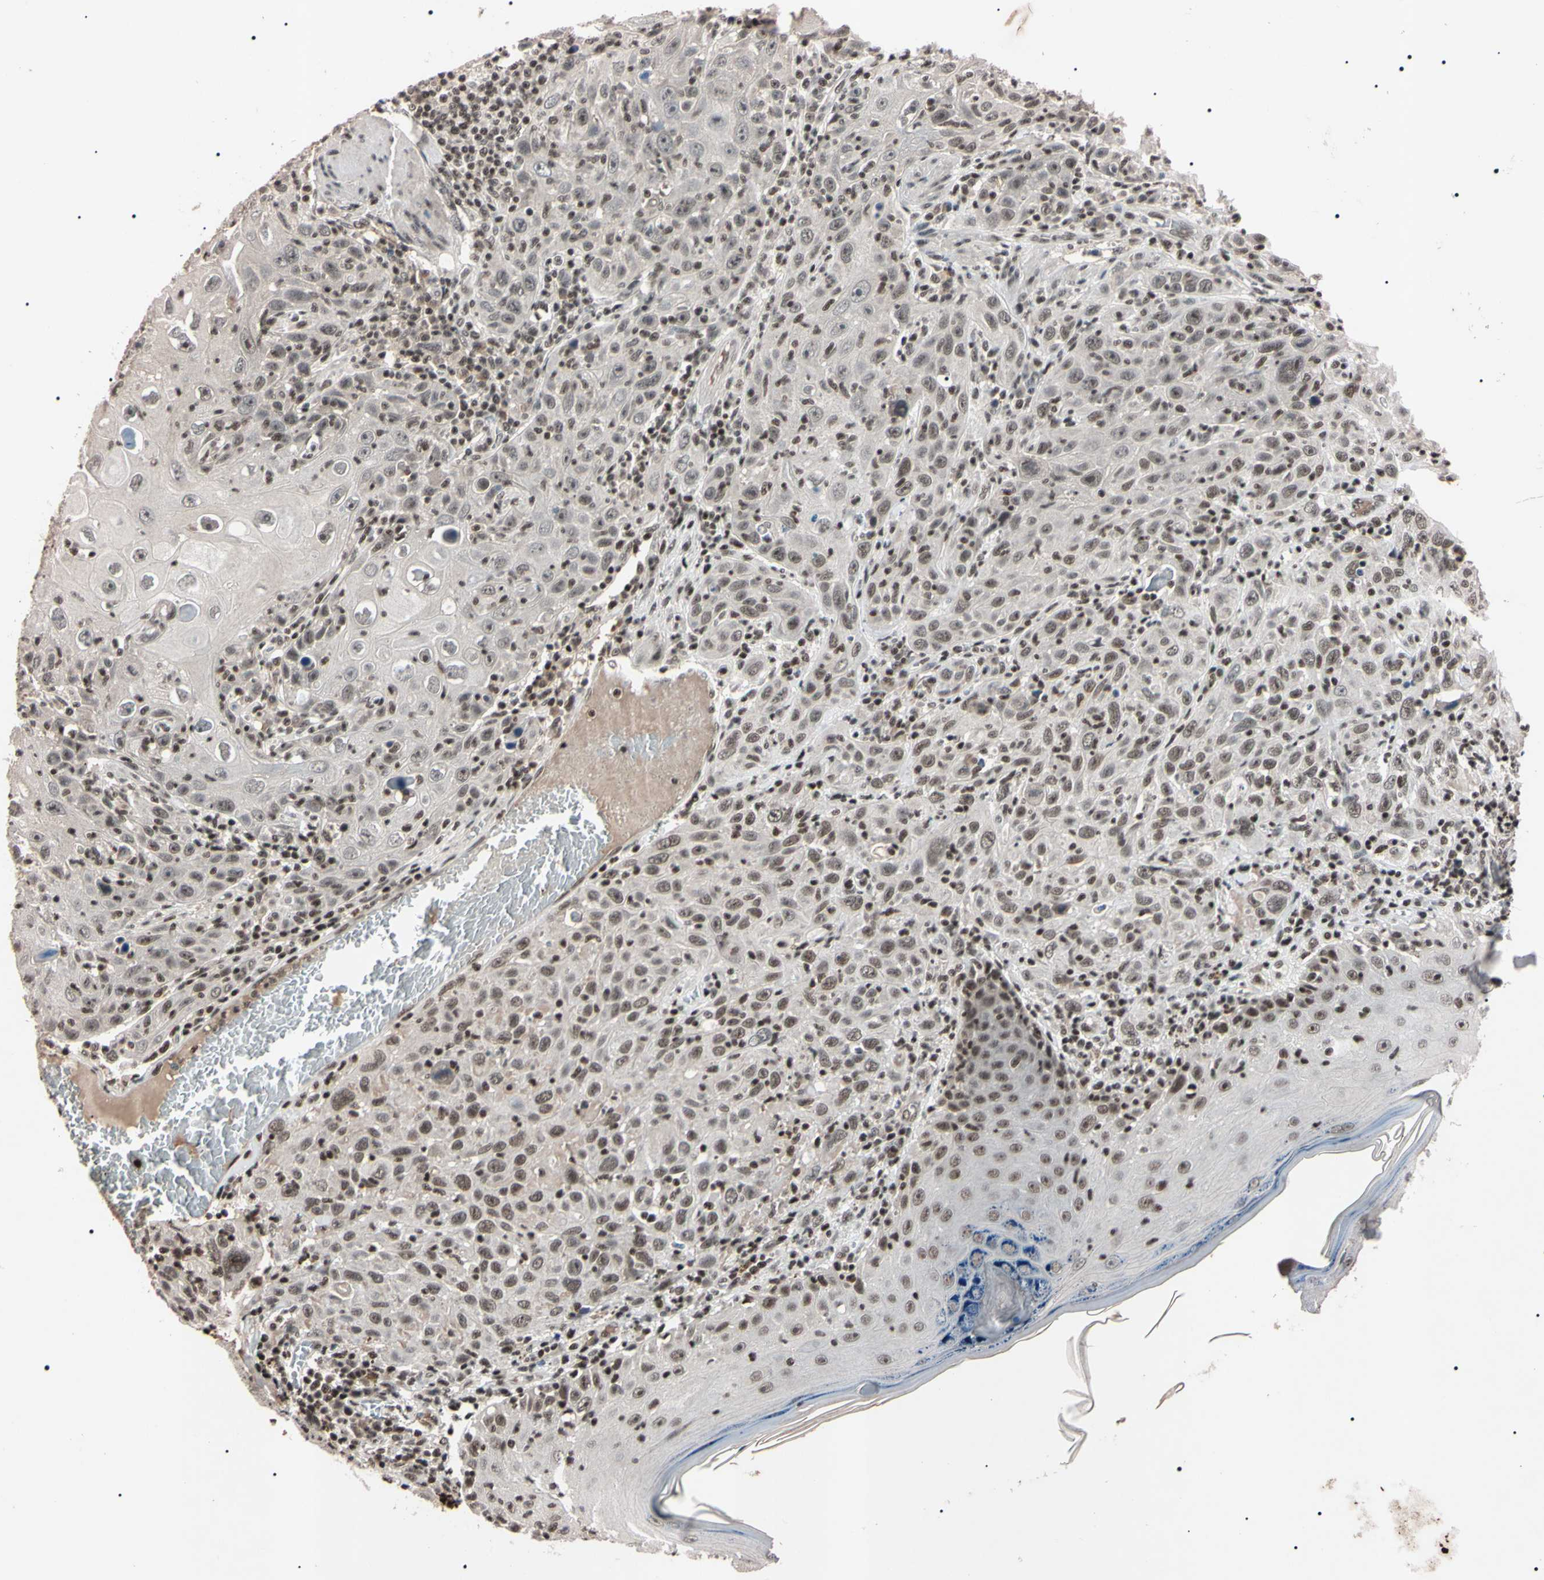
{"staining": {"intensity": "weak", "quantity": "25%-75%", "location": "nuclear"}, "tissue": "skin cancer", "cell_type": "Tumor cells", "image_type": "cancer", "snomed": [{"axis": "morphology", "description": "Squamous cell carcinoma, NOS"}, {"axis": "topography", "description": "Skin"}], "caption": "This is an image of immunohistochemistry (IHC) staining of skin cancer, which shows weak positivity in the nuclear of tumor cells.", "gene": "YY1", "patient": {"sex": "female", "age": 88}}